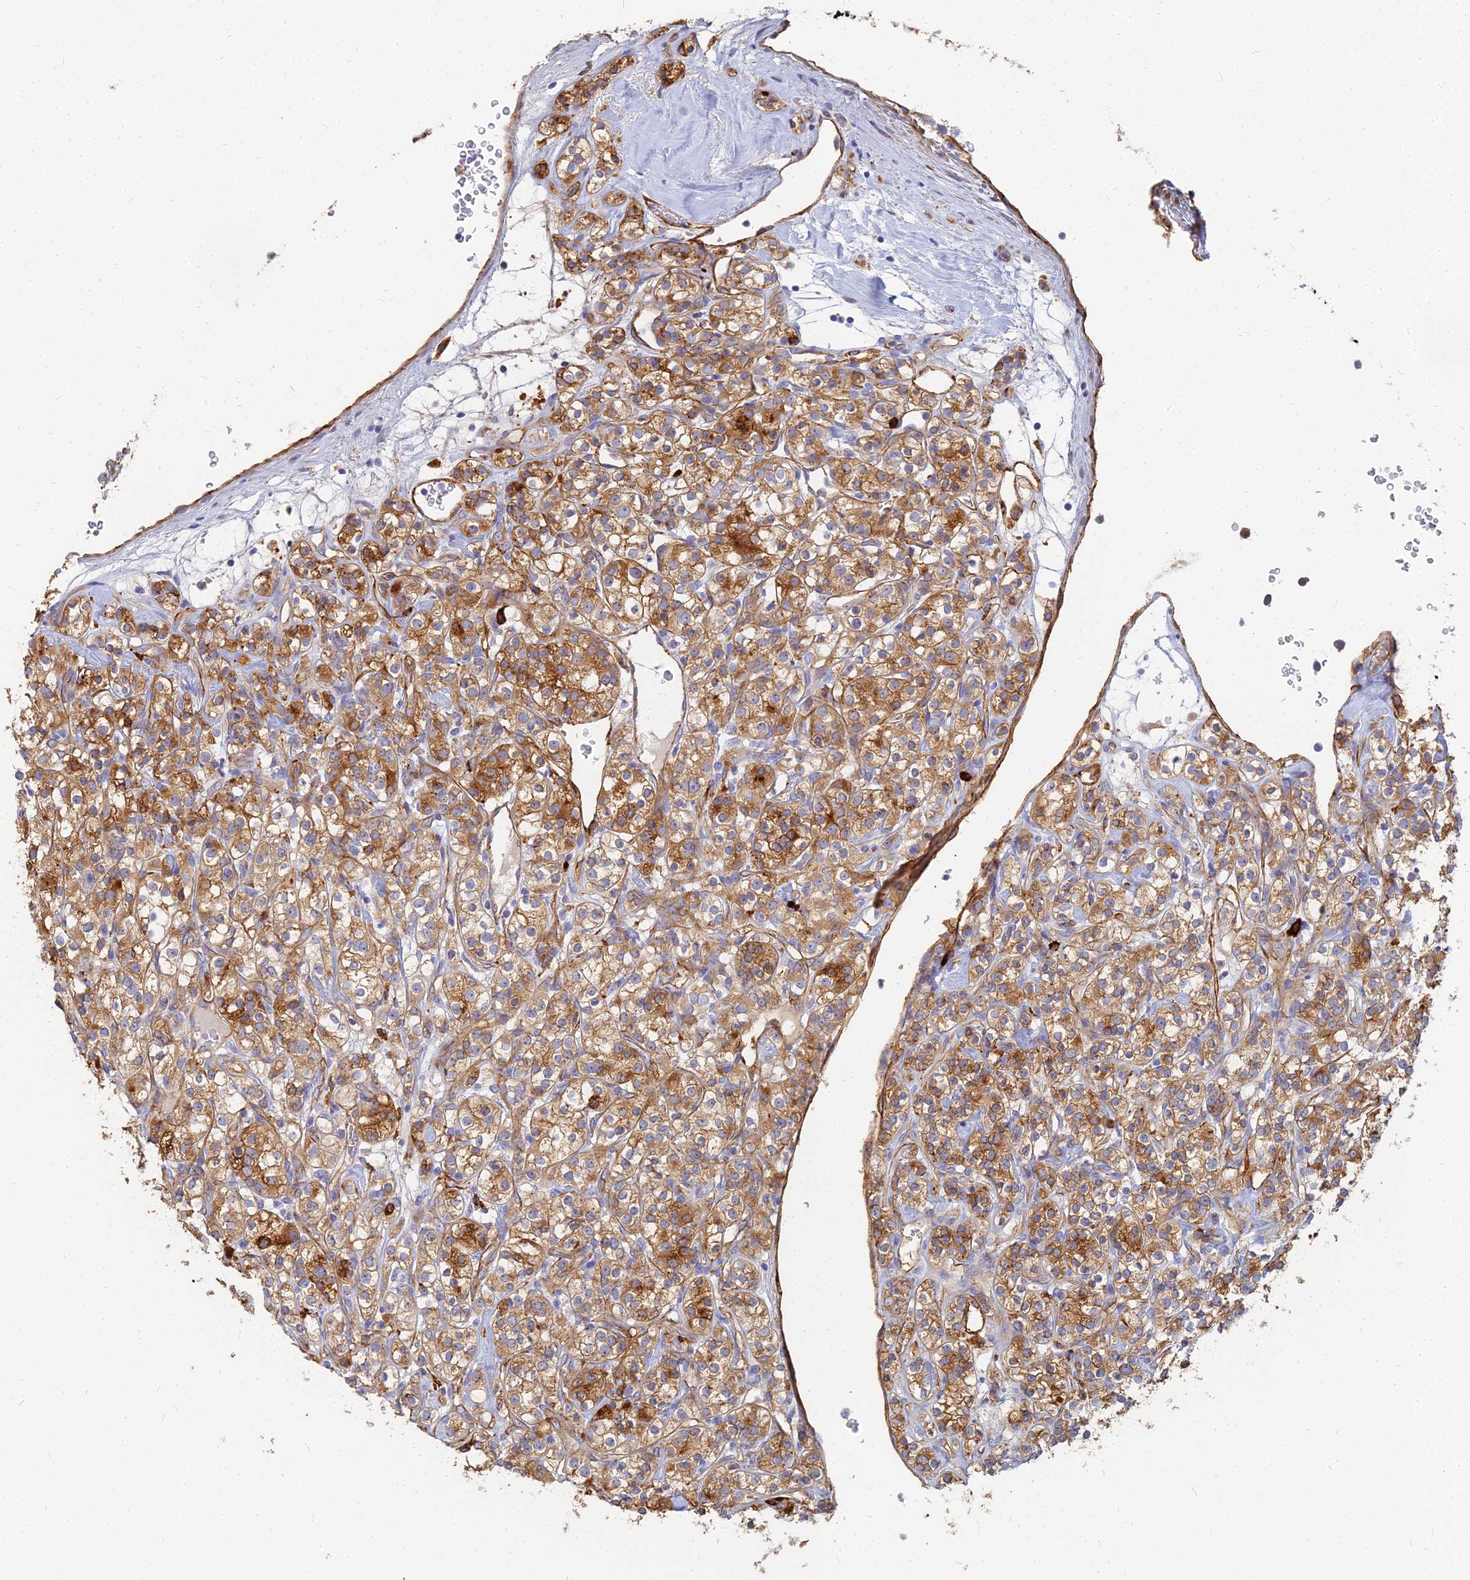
{"staining": {"intensity": "strong", "quantity": ">75%", "location": "cytoplasmic/membranous"}, "tissue": "renal cancer", "cell_type": "Tumor cells", "image_type": "cancer", "snomed": [{"axis": "morphology", "description": "Adenocarcinoma, NOS"}, {"axis": "topography", "description": "Kidney"}], "caption": "Renal cancer (adenocarcinoma) stained with a brown dye reveals strong cytoplasmic/membranous positive expression in about >75% of tumor cells.", "gene": "VAT1", "patient": {"sex": "male", "age": 77}}